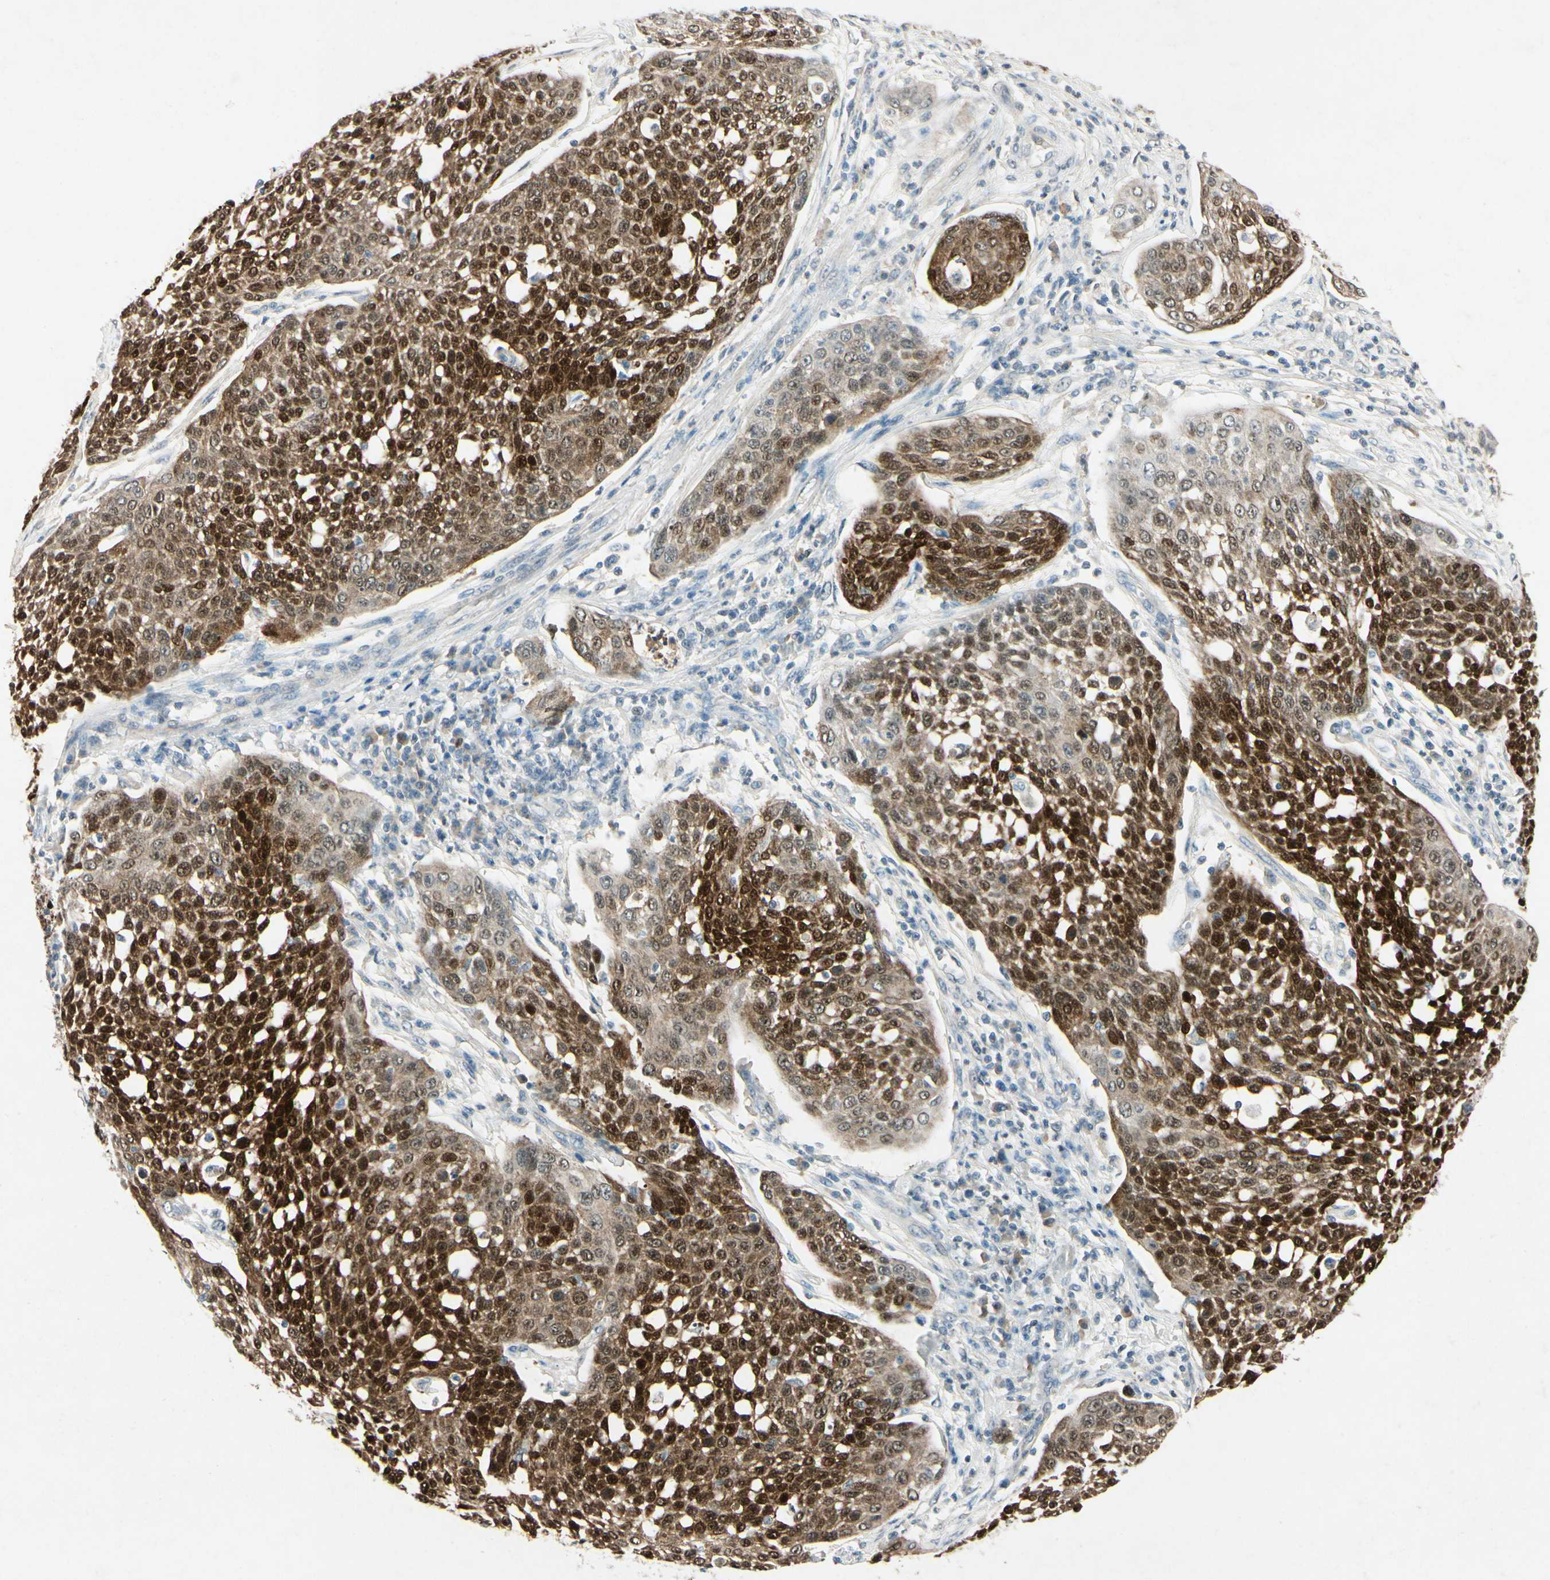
{"staining": {"intensity": "strong", "quantity": ">75%", "location": "cytoplasmic/membranous,nuclear"}, "tissue": "cervical cancer", "cell_type": "Tumor cells", "image_type": "cancer", "snomed": [{"axis": "morphology", "description": "Squamous cell carcinoma, NOS"}, {"axis": "topography", "description": "Cervix"}], "caption": "Squamous cell carcinoma (cervical) was stained to show a protein in brown. There is high levels of strong cytoplasmic/membranous and nuclear positivity in approximately >75% of tumor cells. Immunohistochemistry (ihc) stains the protein of interest in brown and the nuclei are stained blue.", "gene": "HSPA1B", "patient": {"sex": "female", "age": 34}}